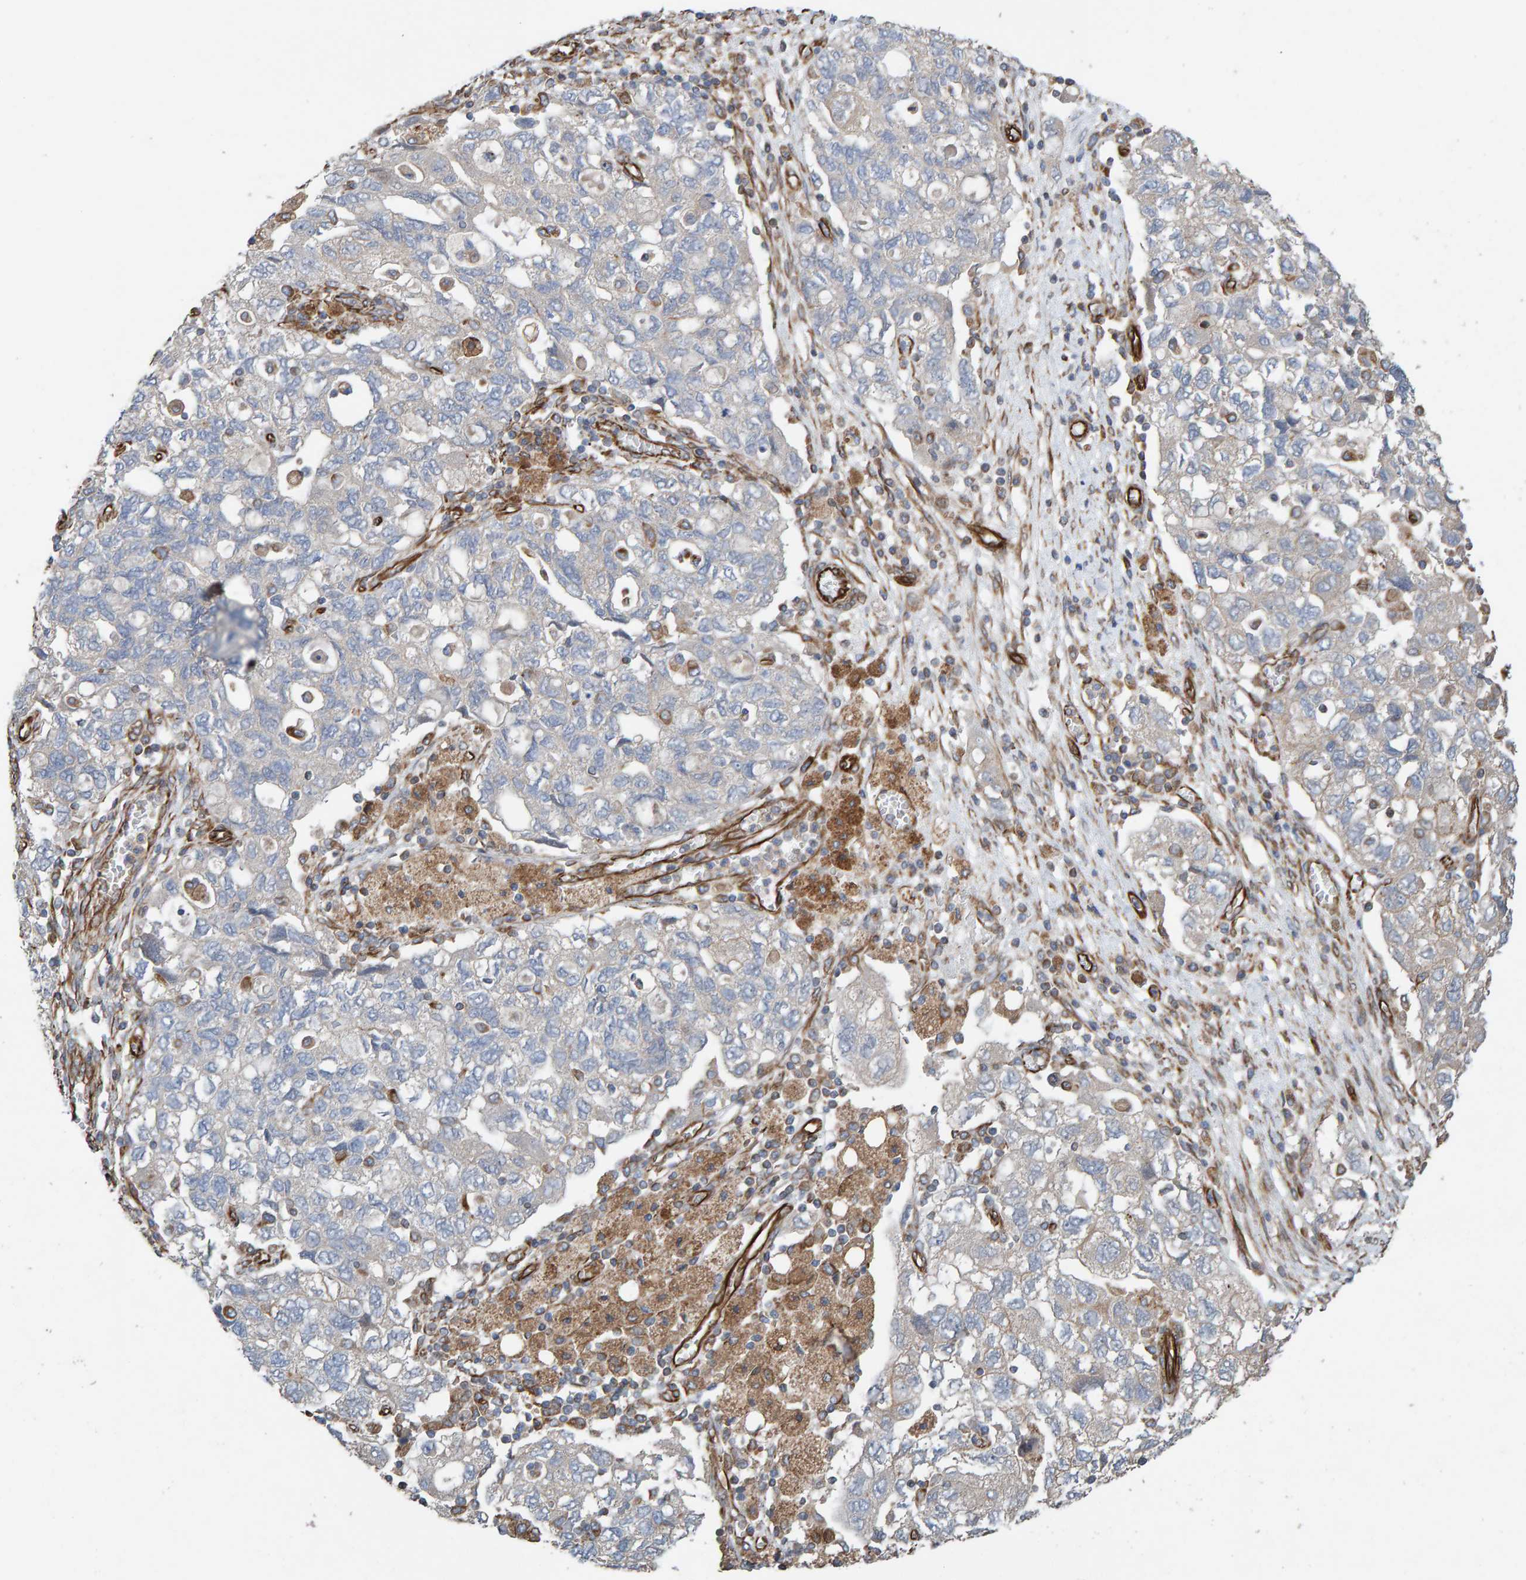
{"staining": {"intensity": "negative", "quantity": "none", "location": "none"}, "tissue": "ovarian cancer", "cell_type": "Tumor cells", "image_type": "cancer", "snomed": [{"axis": "morphology", "description": "Carcinoma, NOS"}, {"axis": "morphology", "description": "Cystadenocarcinoma, serous, NOS"}, {"axis": "topography", "description": "Ovary"}], "caption": "This is a image of immunohistochemistry (IHC) staining of ovarian cancer, which shows no positivity in tumor cells. Brightfield microscopy of immunohistochemistry stained with DAB (3,3'-diaminobenzidine) (brown) and hematoxylin (blue), captured at high magnification.", "gene": "ZNF347", "patient": {"sex": "female", "age": 69}}